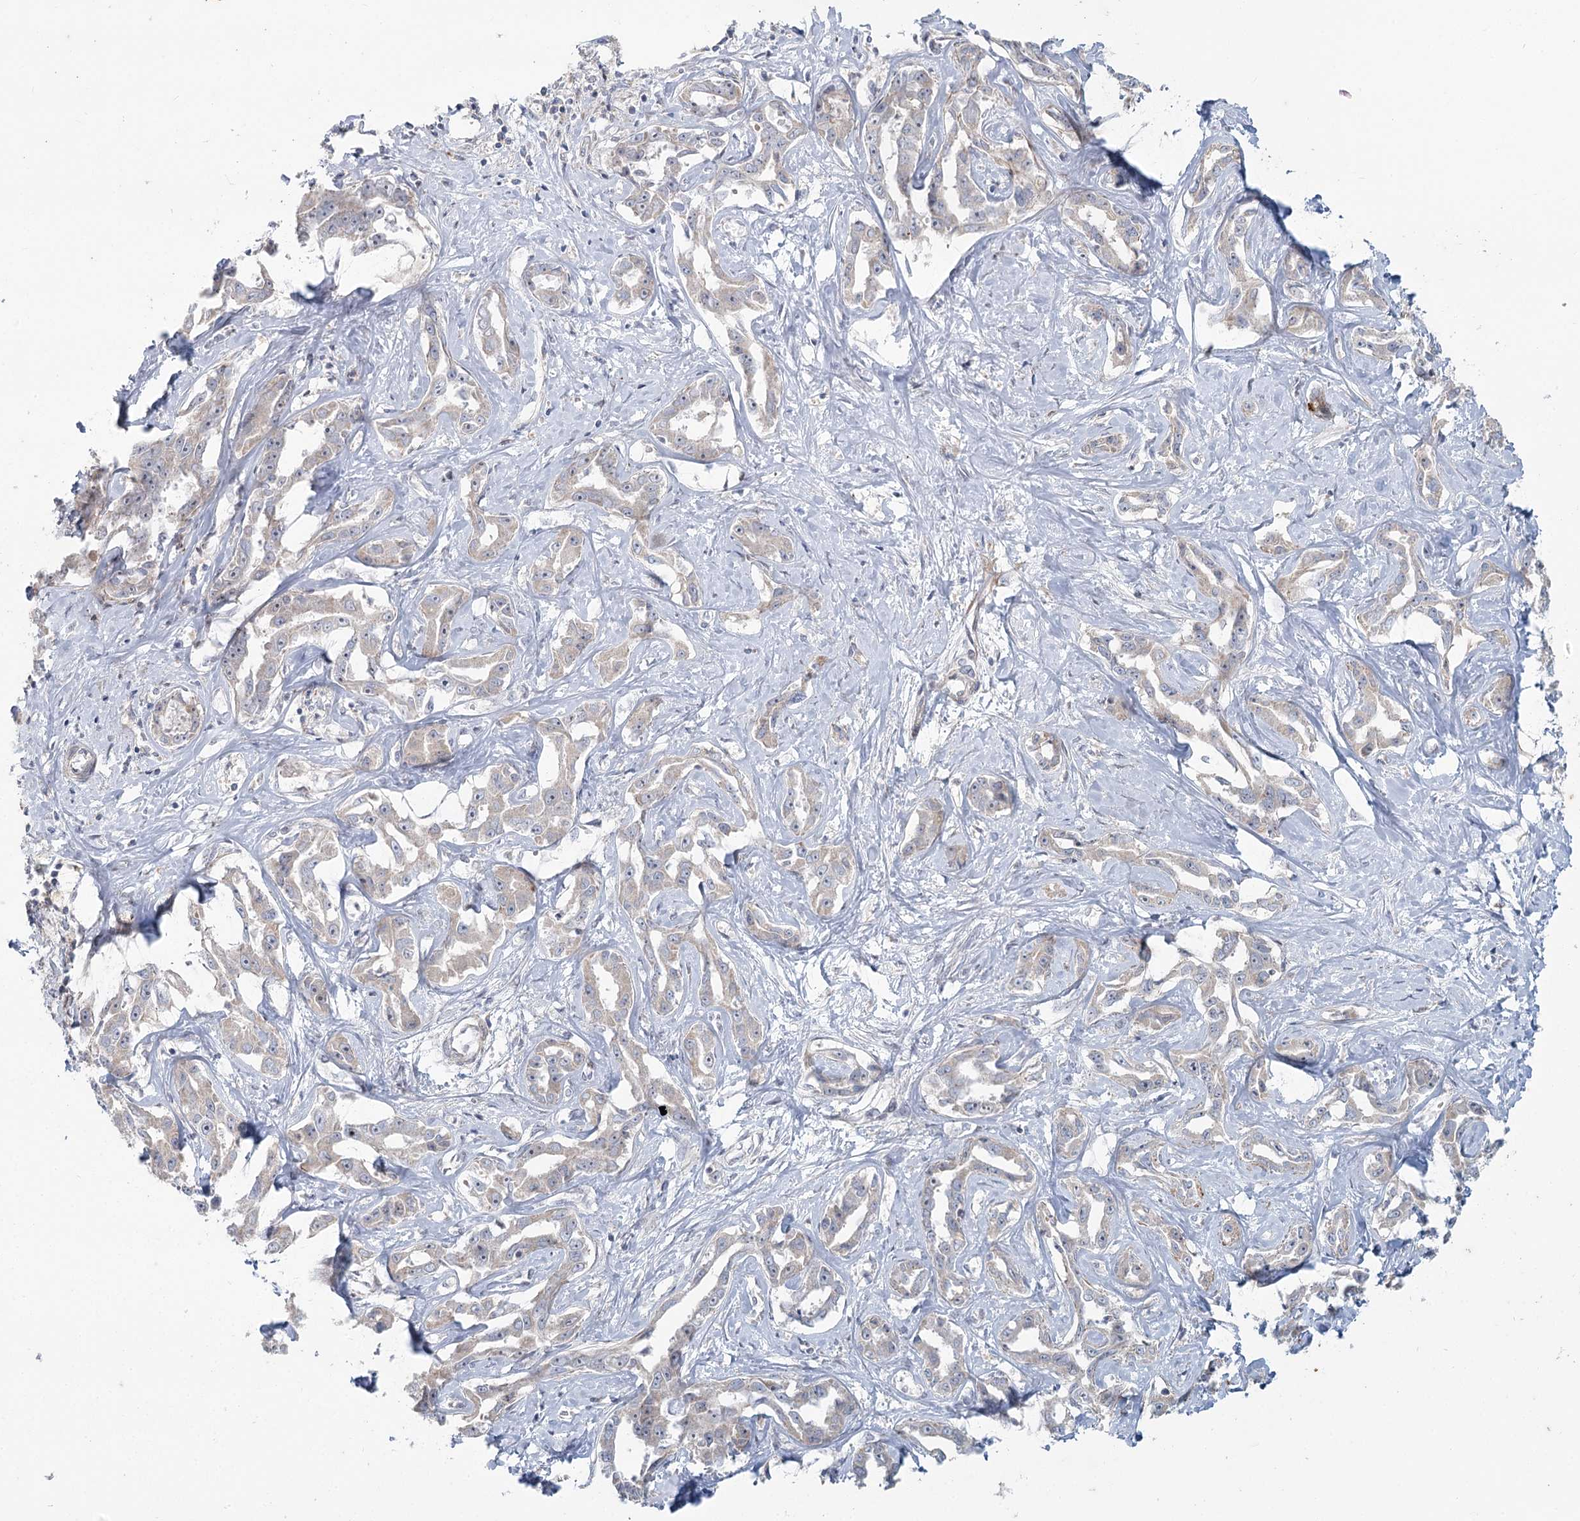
{"staining": {"intensity": "weak", "quantity": "25%-75%", "location": "cytoplasmic/membranous"}, "tissue": "liver cancer", "cell_type": "Tumor cells", "image_type": "cancer", "snomed": [{"axis": "morphology", "description": "Cholangiocarcinoma"}, {"axis": "topography", "description": "Liver"}], "caption": "A low amount of weak cytoplasmic/membranous expression is present in about 25%-75% of tumor cells in liver cholangiocarcinoma tissue.", "gene": "MTG1", "patient": {"sex": "male", "age": 59}}